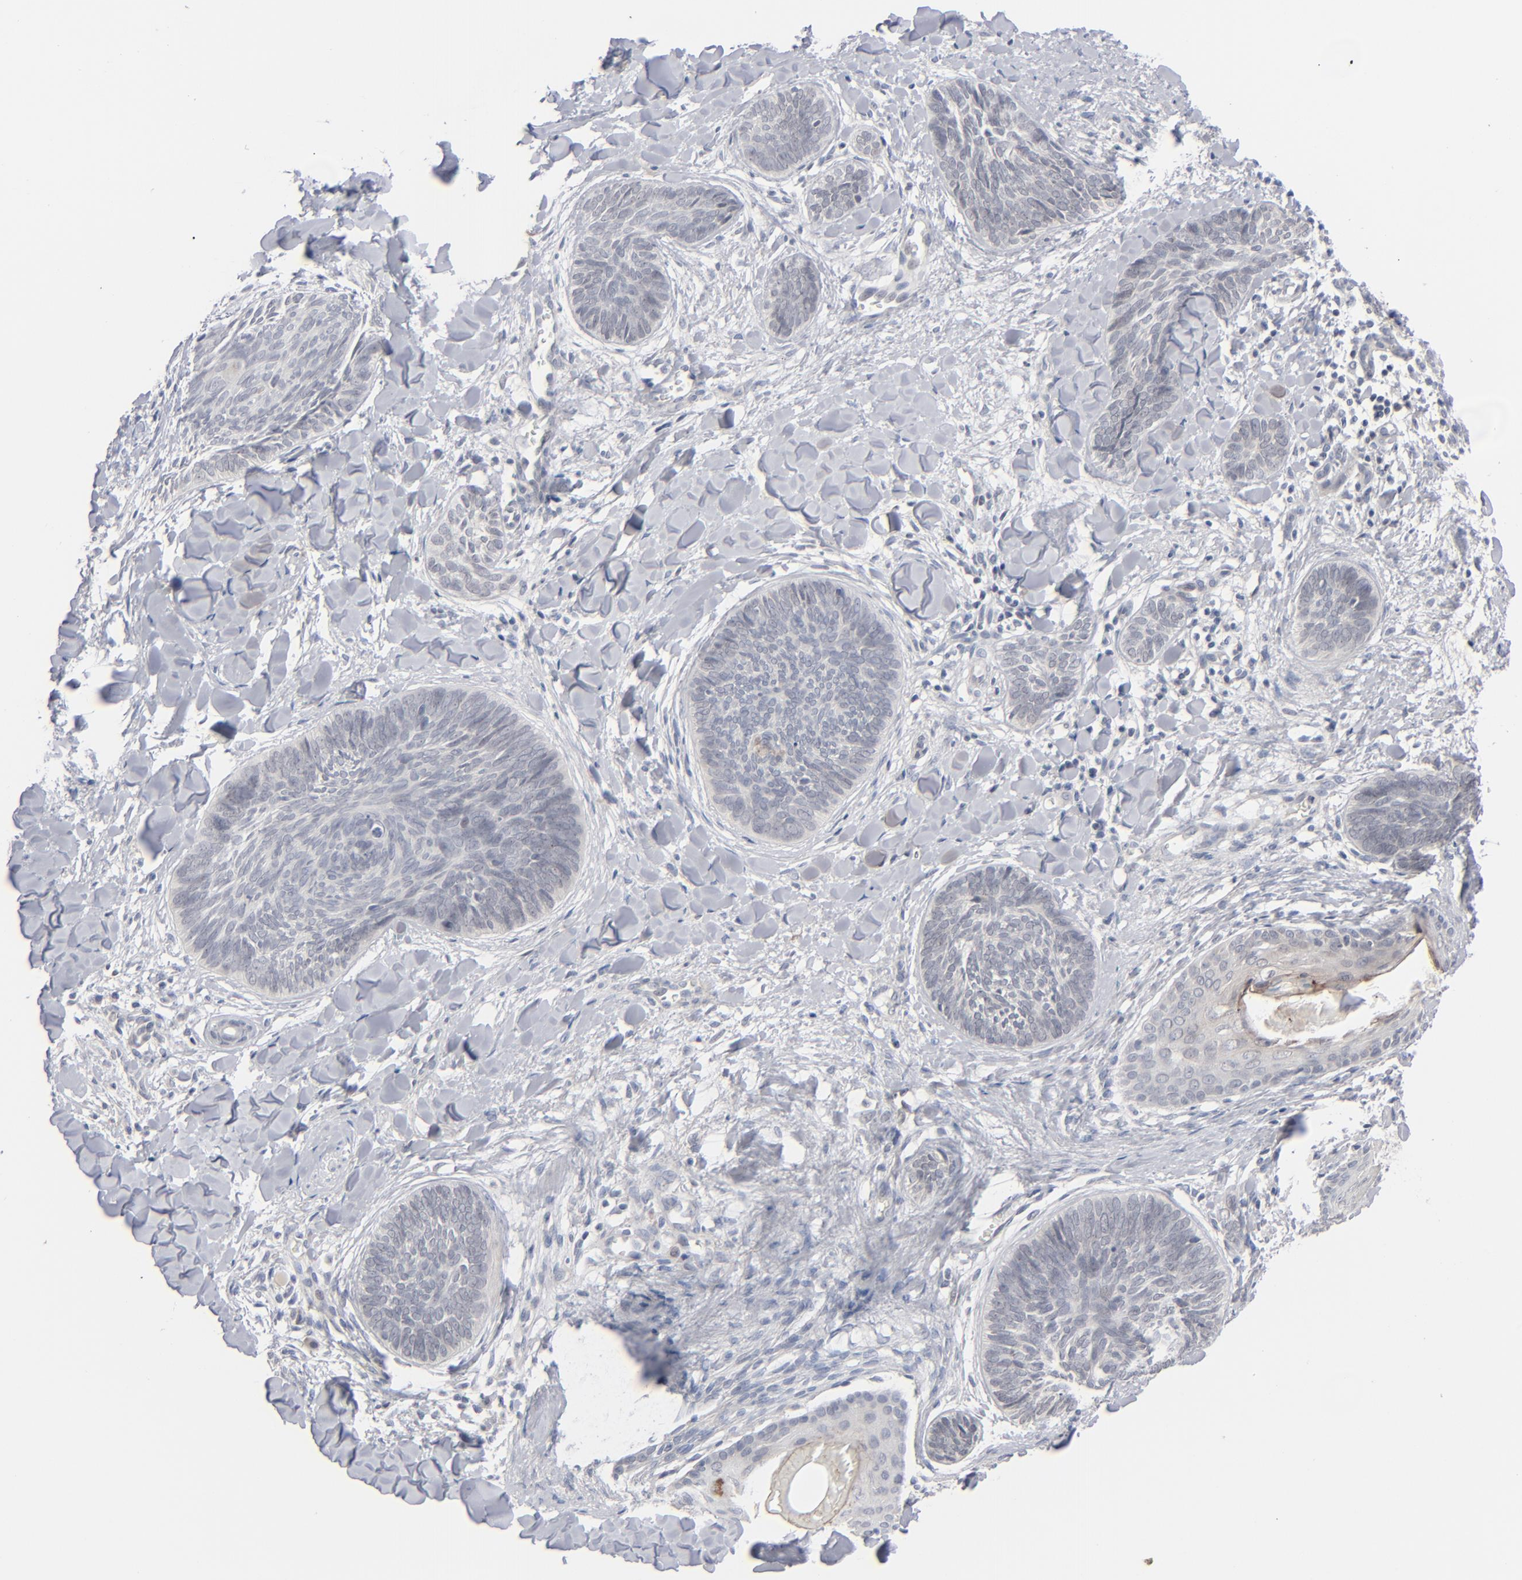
{"staining": {"intensity": "negative", "quantity": "none", "location": "none"}, "tissue": "skin cancer", "cell_type": "Tumor cells", "image_type": "cancer", "snomed": [{"axis": "morphology", "description": "Basal cell carcinoma"}, {"axis": "topography", "description": "Skin"}], "caption": "Immunohistochemistry (IHC) image of human skin basal cell carcinoma stained for a protein (brown), which reveals no expression in tumor cells.", "gene": "POF1B", "patient": {"sex": "female", "age": 81}}